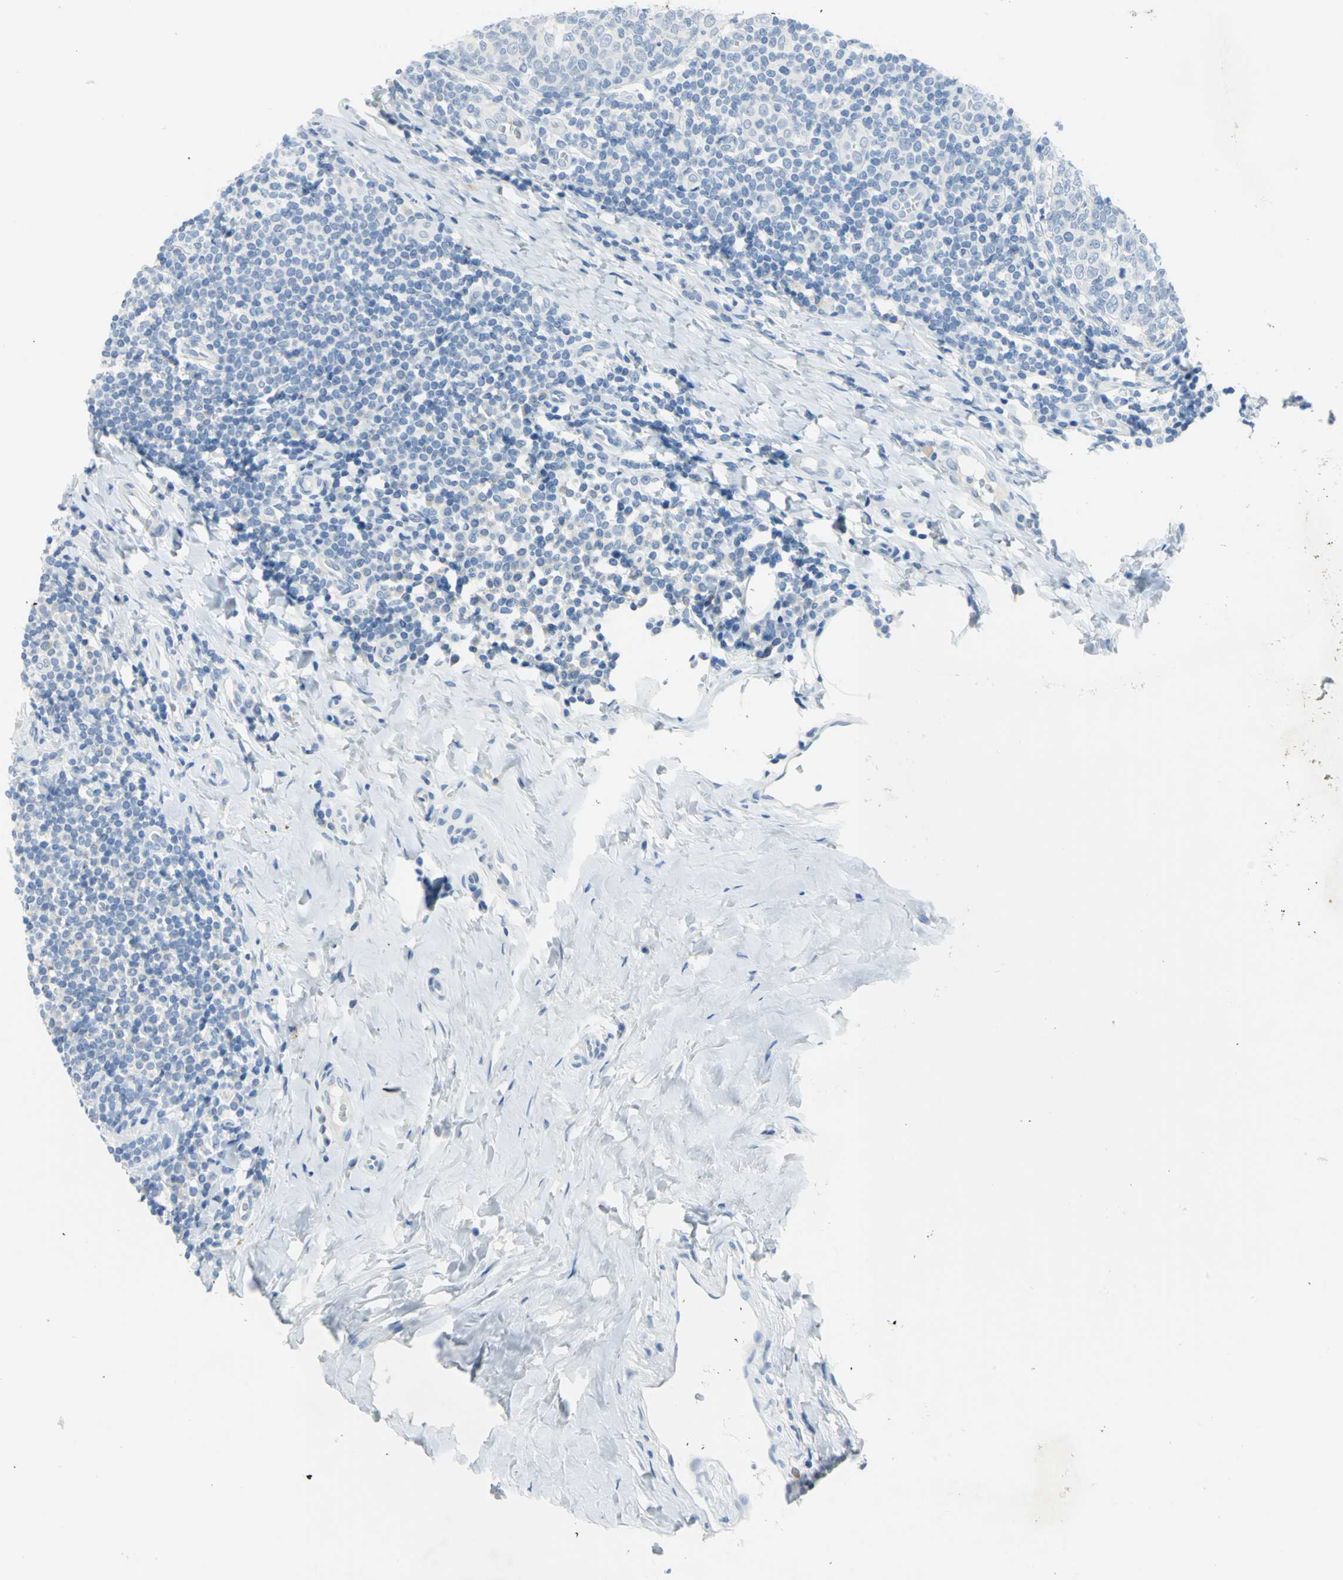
{"staining": {"intensity": "negative", "quantity": "none", "location": "none"}, "tissue": "tonsil", "cell_type": "Germinal center cells", "image_type": "normal", "snomed": [{"axis": "morphology", "description": "Normal tissue, NOS"}, {"axis": "topography", "description": "Tonsil"}], "caption": "Immunohistochemical staining of unremarkable human tonsil exhibits no significant positivity in germinal center cells. Brightfield microscopy of IHC stained with DAB (3,3'-diaminobenzidine) (brown) and hematoxylin (blue), captured at high magnification.", "gene": "PKLR", "patient": {"sex": "male", "age": 31}}